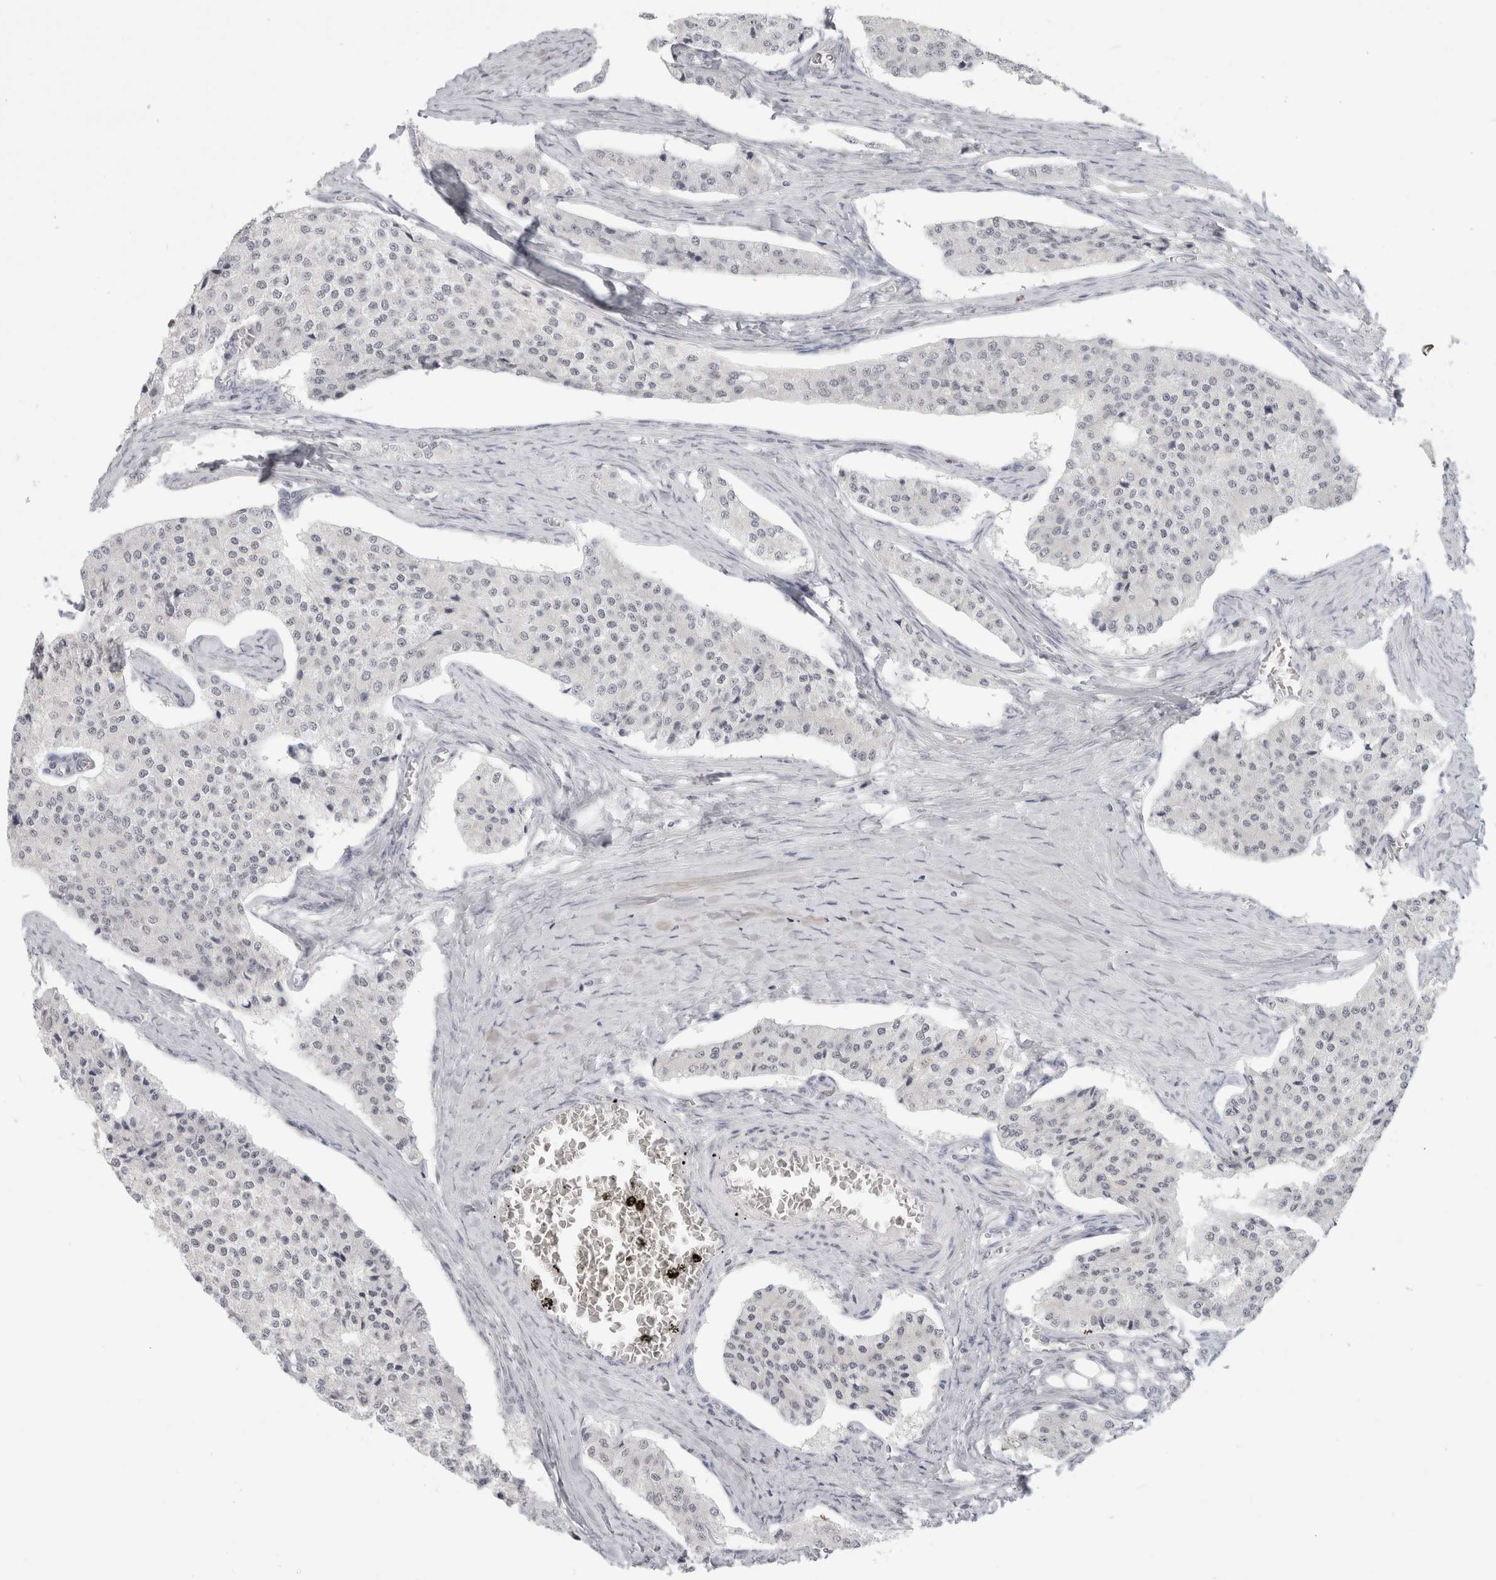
{"staining": {"intensity": "negative", "quantity": "none", "location": "none"}, "tissue": "carcinoid", "cell_type": "Tumor cells", "image_type": "cancer", "snomed": [{"axis": "morphology", "description": "Carcinoid, malignant, NOS"}, {"axis": "topography", "description": "Colon"}], "caption": "There is no significant positivity in tumor cells of carcinoid.", "gene": "SMARCC1", "patient": {"sex": "female", "age": 52}}